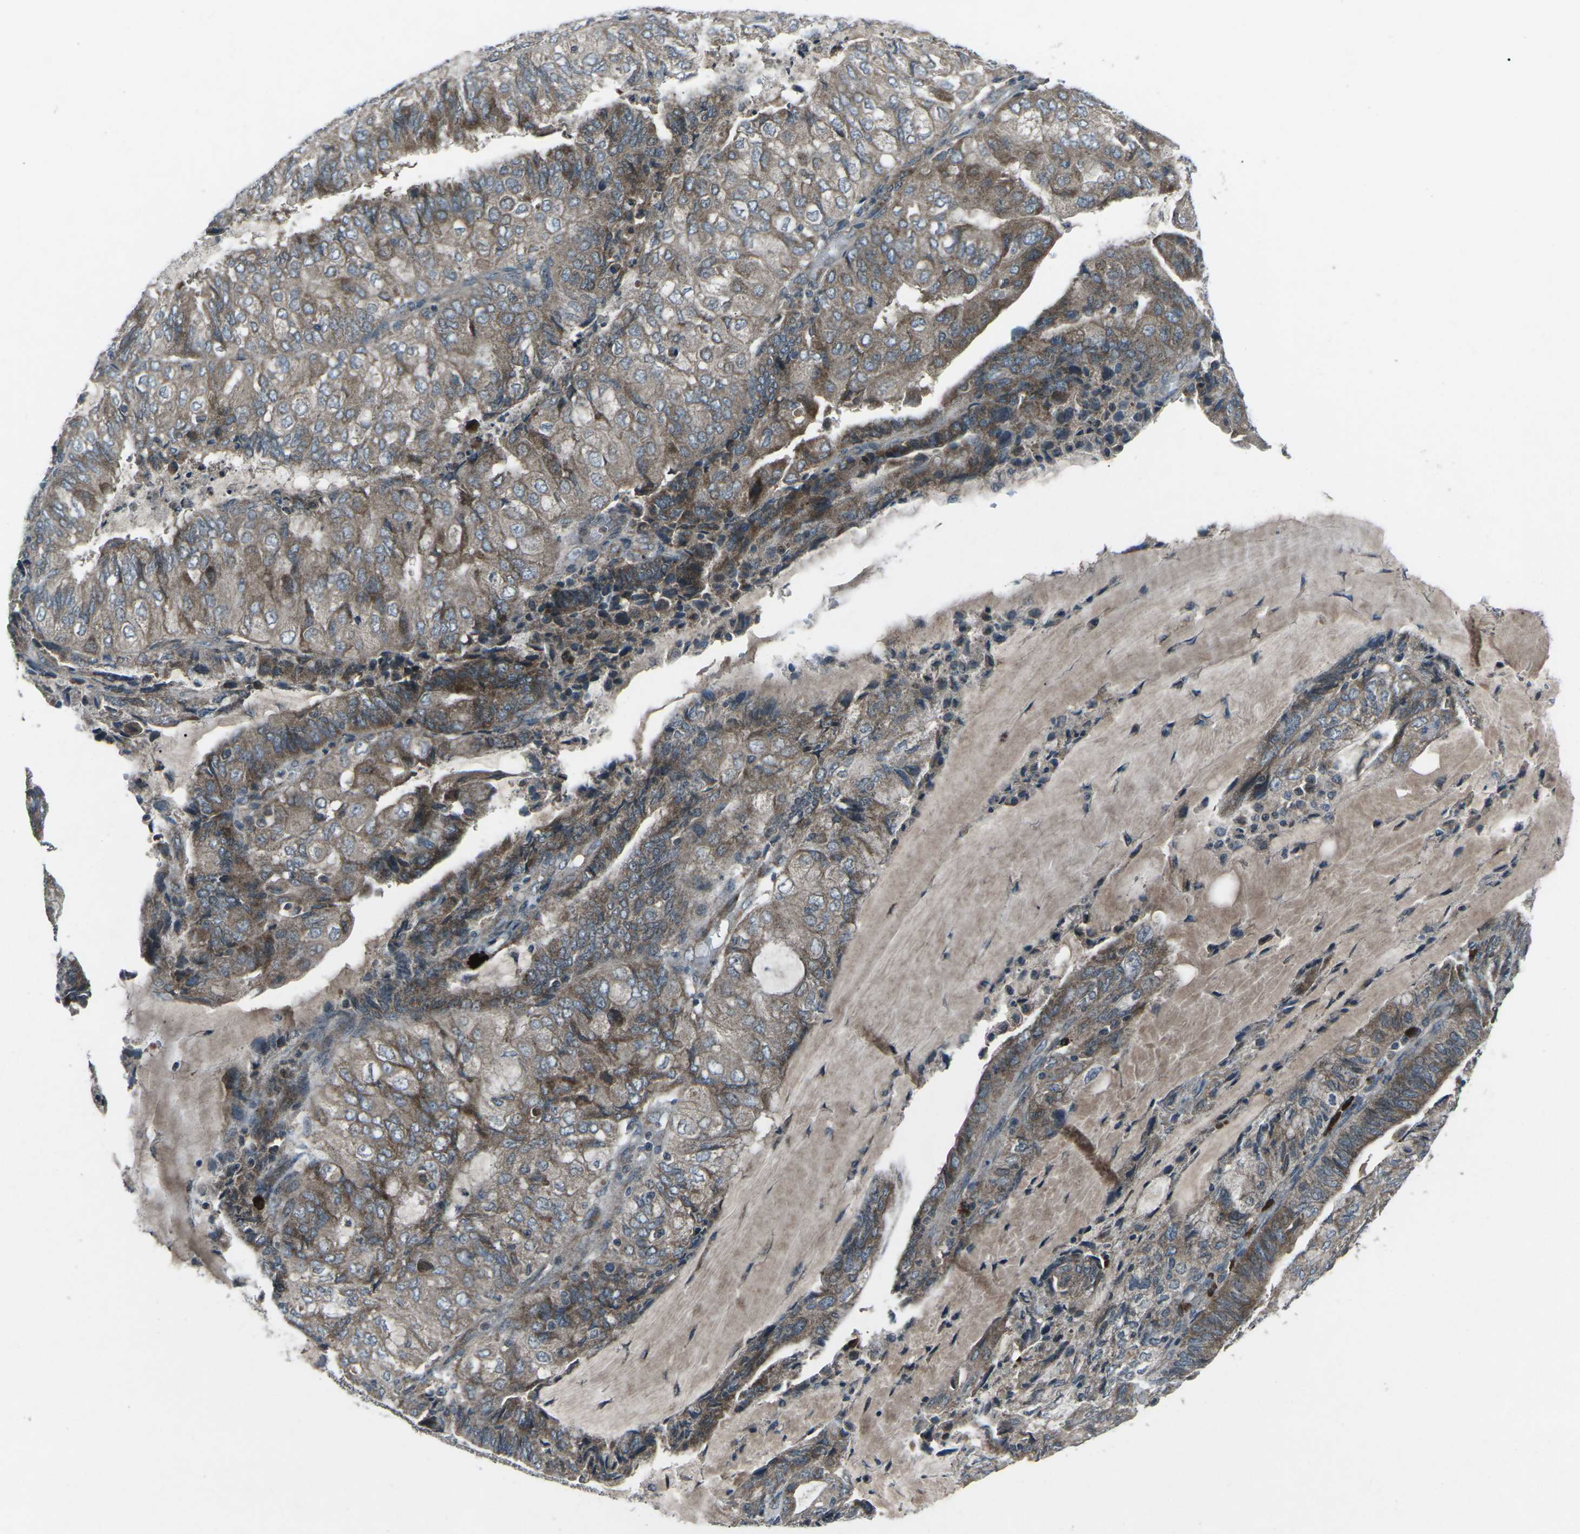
{"staining": {"intensity": "moderate", "quantity": ">75%", "location": "cytoplasmic/membranous"}, "tissue": "endometrial cancer", "cell_type": "Tumor cells", "image_type": "cancer", "snomed": [{"axis": "morphology", "description": "Adenocarcinoma, NOS"}, {"axis": "topography", "description": "Endometrium"}], "caption": "Human endometrial cancer (adenocarcinoma) stained with a protein marker reveals moderate staining in tumor cells.", "gene": "CDK16", "patient": {"sex": "female", "age": 81}}